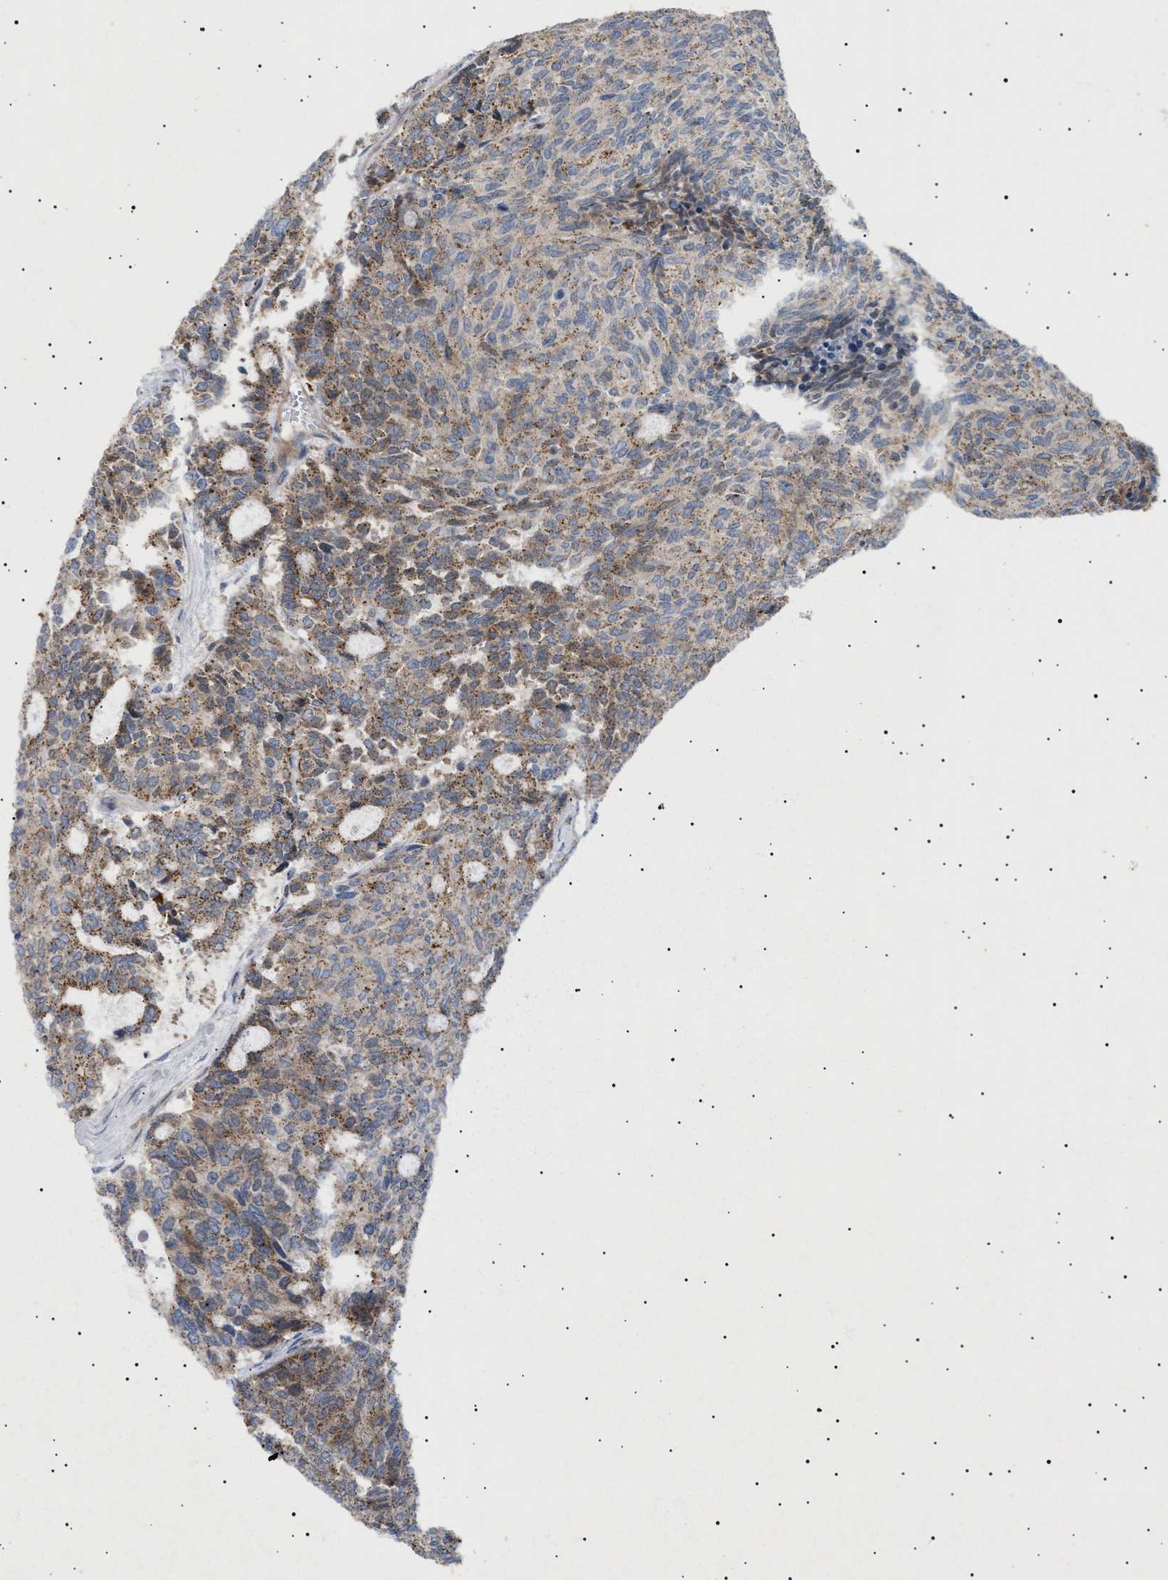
{"staining": {"intensity": "moderate", "quantity": ">75%", "location": "cytoplasmic/membranous"}, "tissue": "carcinoid", "cell_type": "Tumor cells", "image_type": "cancer", "snomed": [{"axis": "morphology", "description": "Carcinoid, malignant, NOS"}, {"axis": "topography", "description": "Pancreas"}], "caption": "Immunohistochemistry (IHC) (DAB) staining of human carcinoid shows moderate cytoplasmic/membranous protein expression in about >75% of tumor cells. Nuclei are stained in blue.", "gene": "SIRT5", "patient": {"sex": "female", "age": 54}}